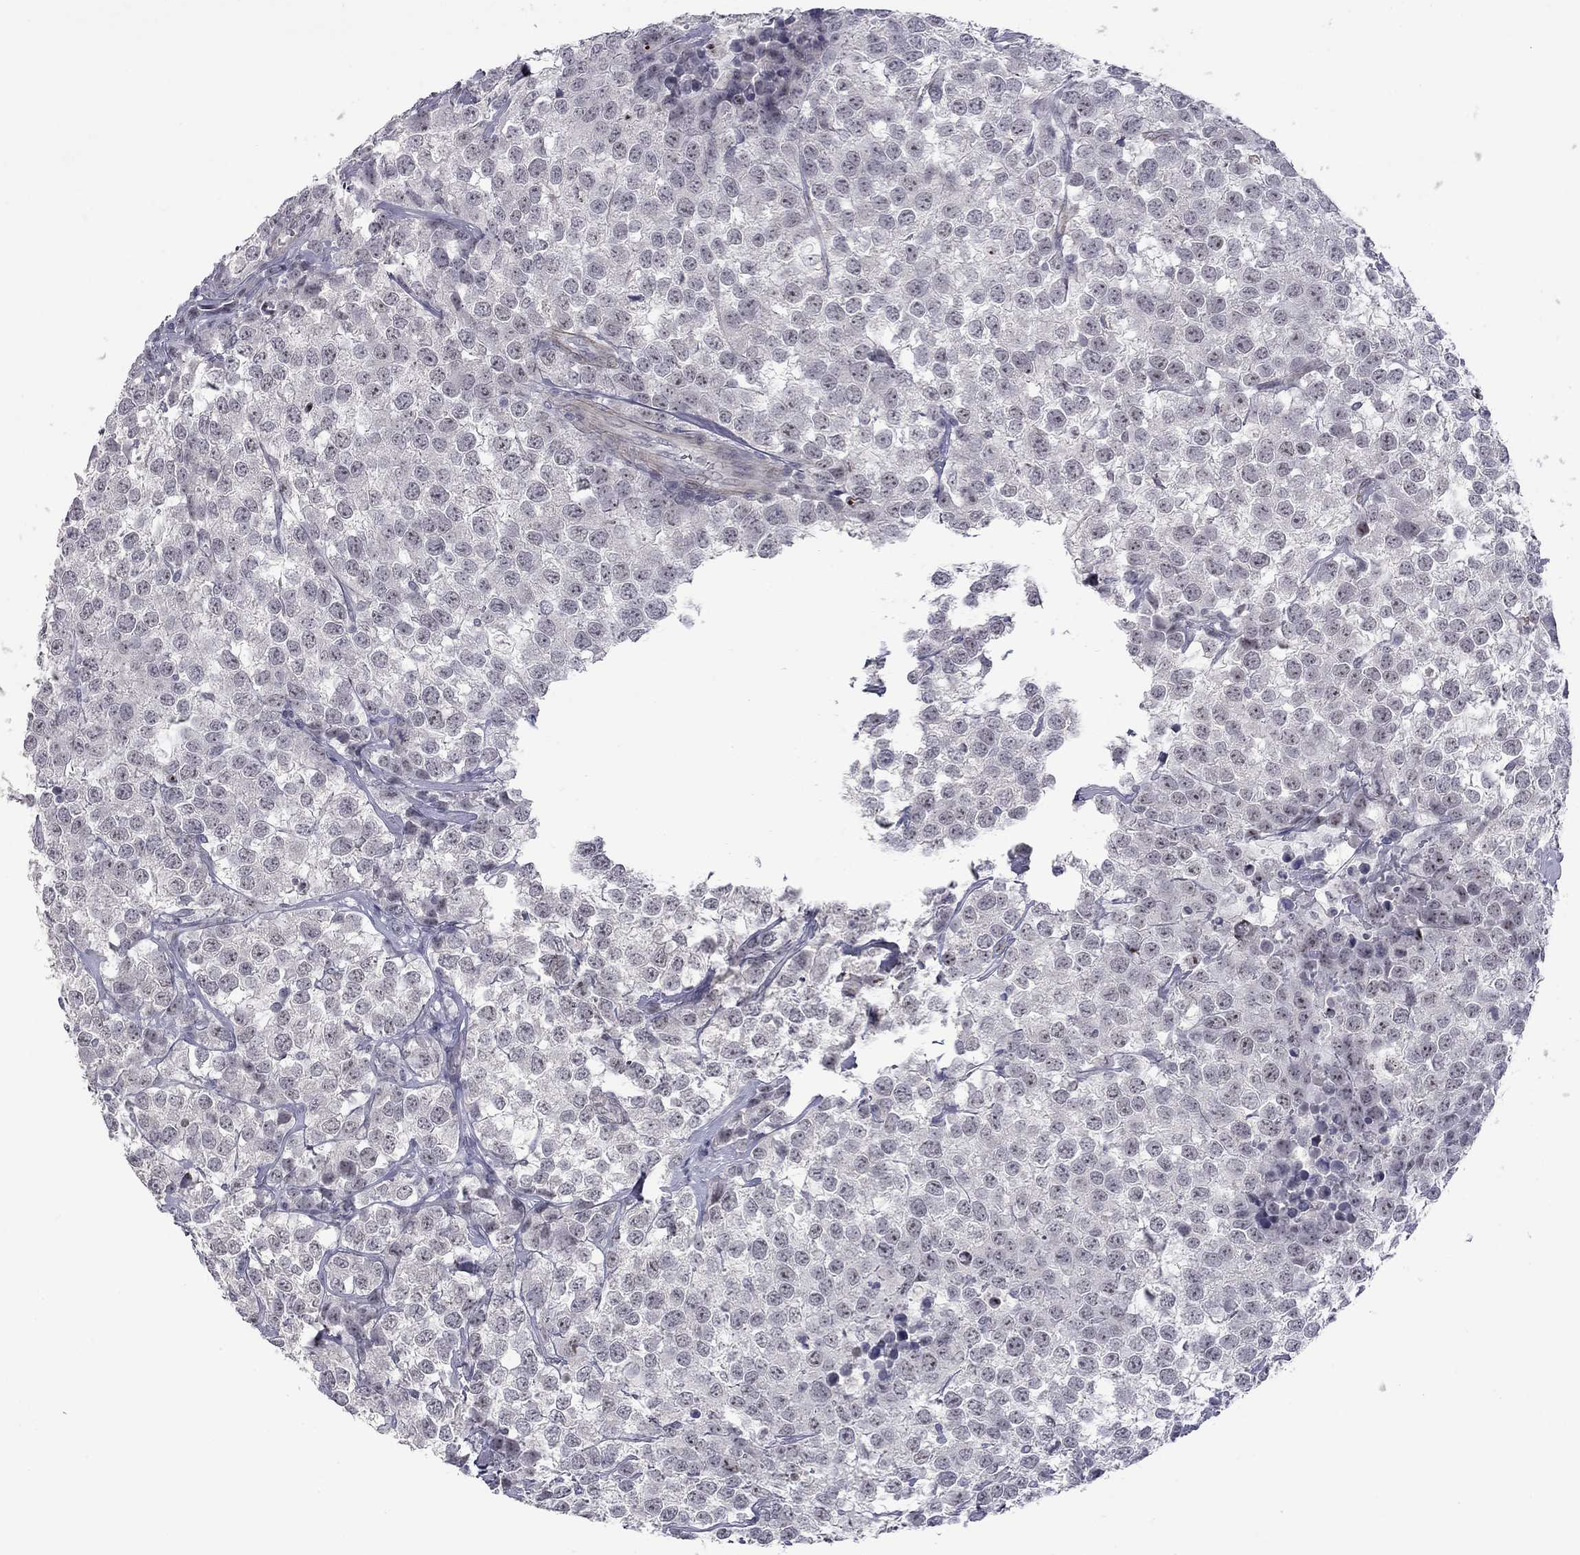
{"staining": {"intensity": "moderate", "quantity": "<25%", "location": "nuclear"}, "tissue": "testis cancer", "cell_type": "Tumor cells", "image_type": "cancer", "snomed": [{"axis": "morphology", "description": "Seminoma, NOS"}, {"axis": "topography", "description": "Testis"}], "caption": "IHC histopathology image of seminoma (testis) stained for a protein (brown), which reveals low levels of moderate nuclear staining in about <25% of tumor cells.", "gene": "GSG1L", "patient": {"sex": "male", "age": 59}}